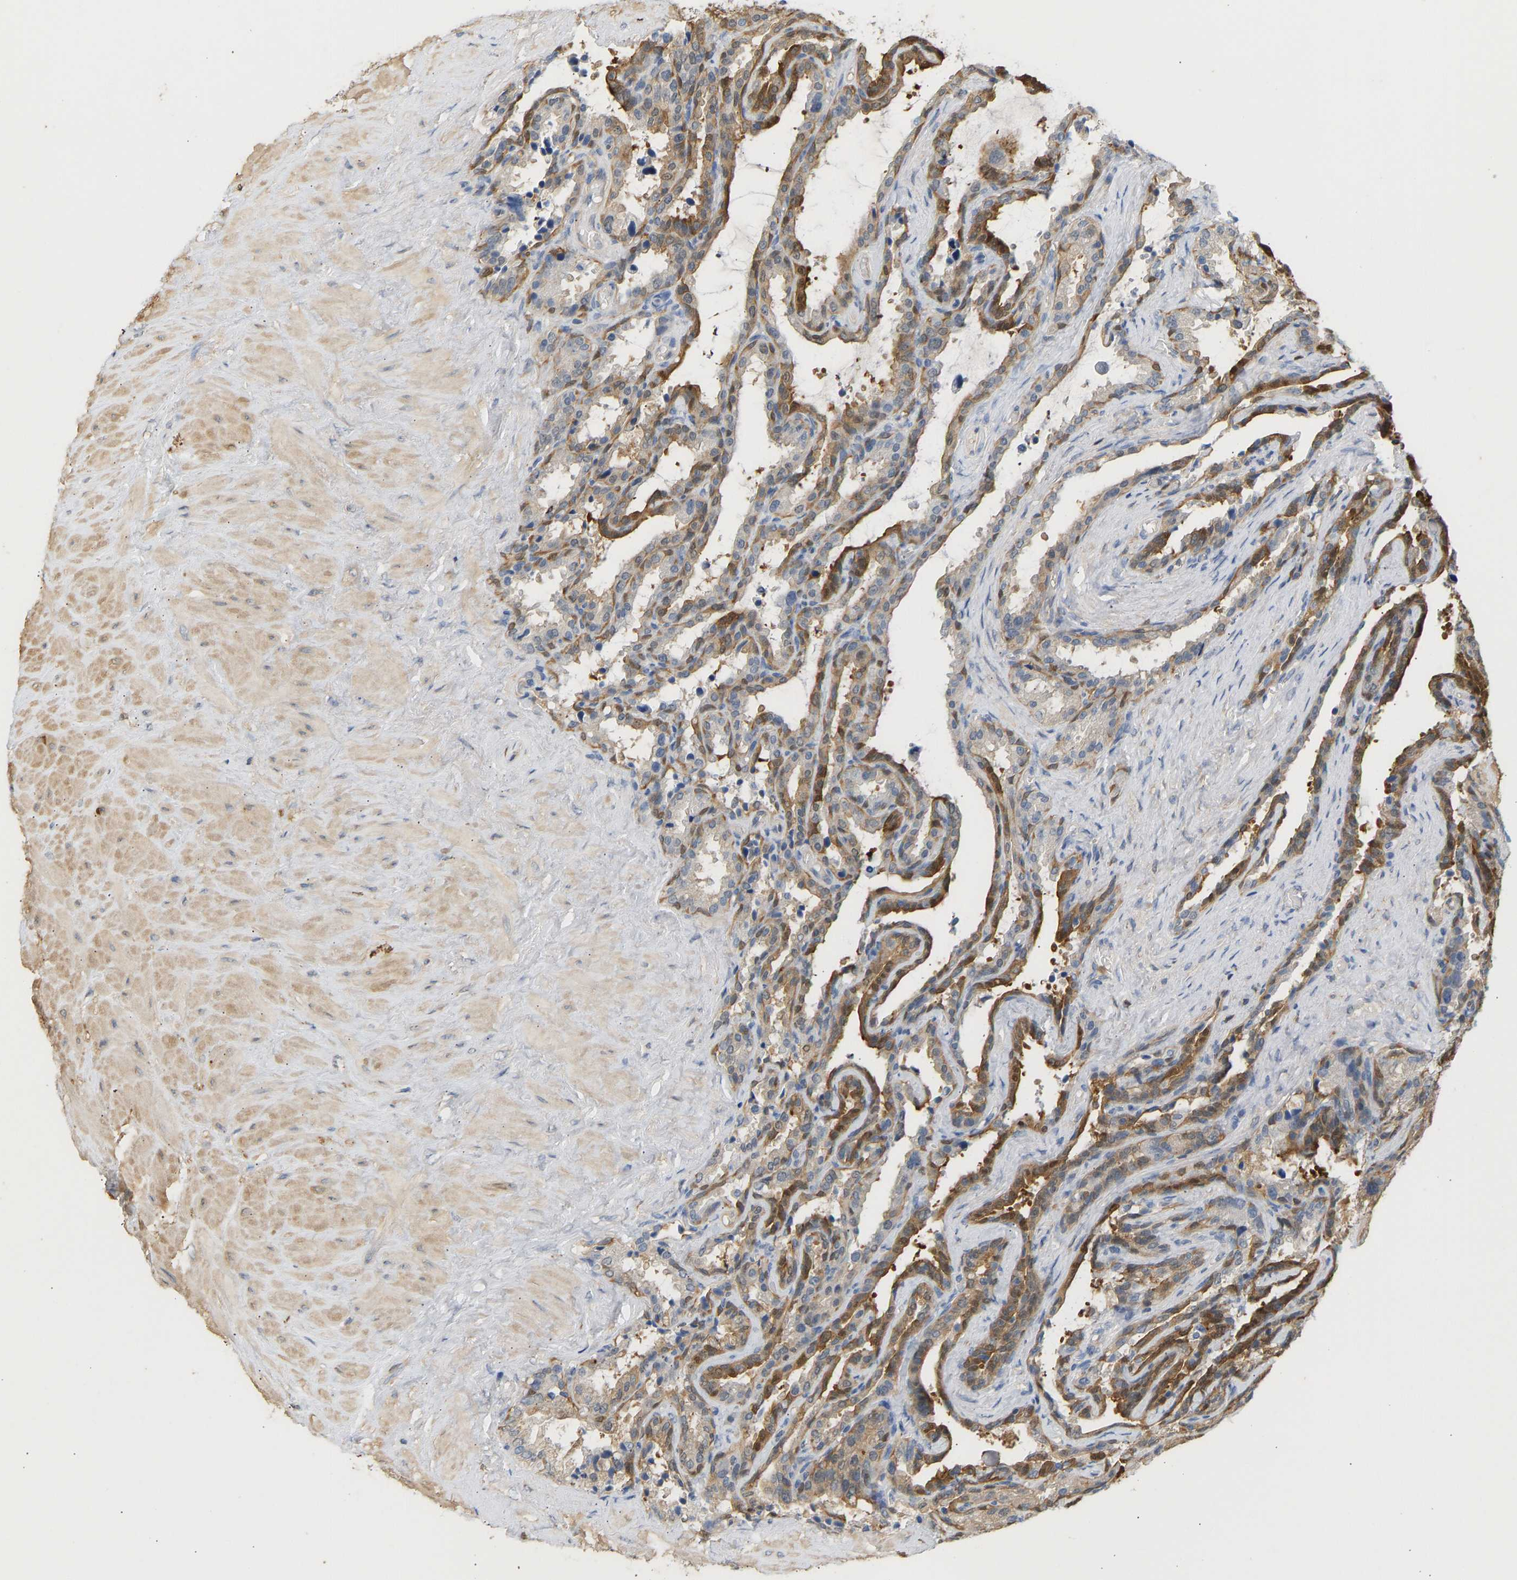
{"staining": {"intensity": "moderate", "quantity": "25%-75%", "location": "cytoplasmic/membranous"}, "tissue": "seminal vesicle", "cell_type": "Glandular cells", "image_type": "normal", "snomed": [{"axis": "morphology", "description": "Normal tissue, NOS"}, {"axis": "topography", "description": "Seminal veicle"}], "caption": "This is a micrograph of immunohistochemistry (IHC) staining of normal seminal vesicle, which shows moderate expression in the cytoplasmic/membranous of glandular cells.", "gene": "ENO1", "patient": {"sex": "male", "age": 46}}